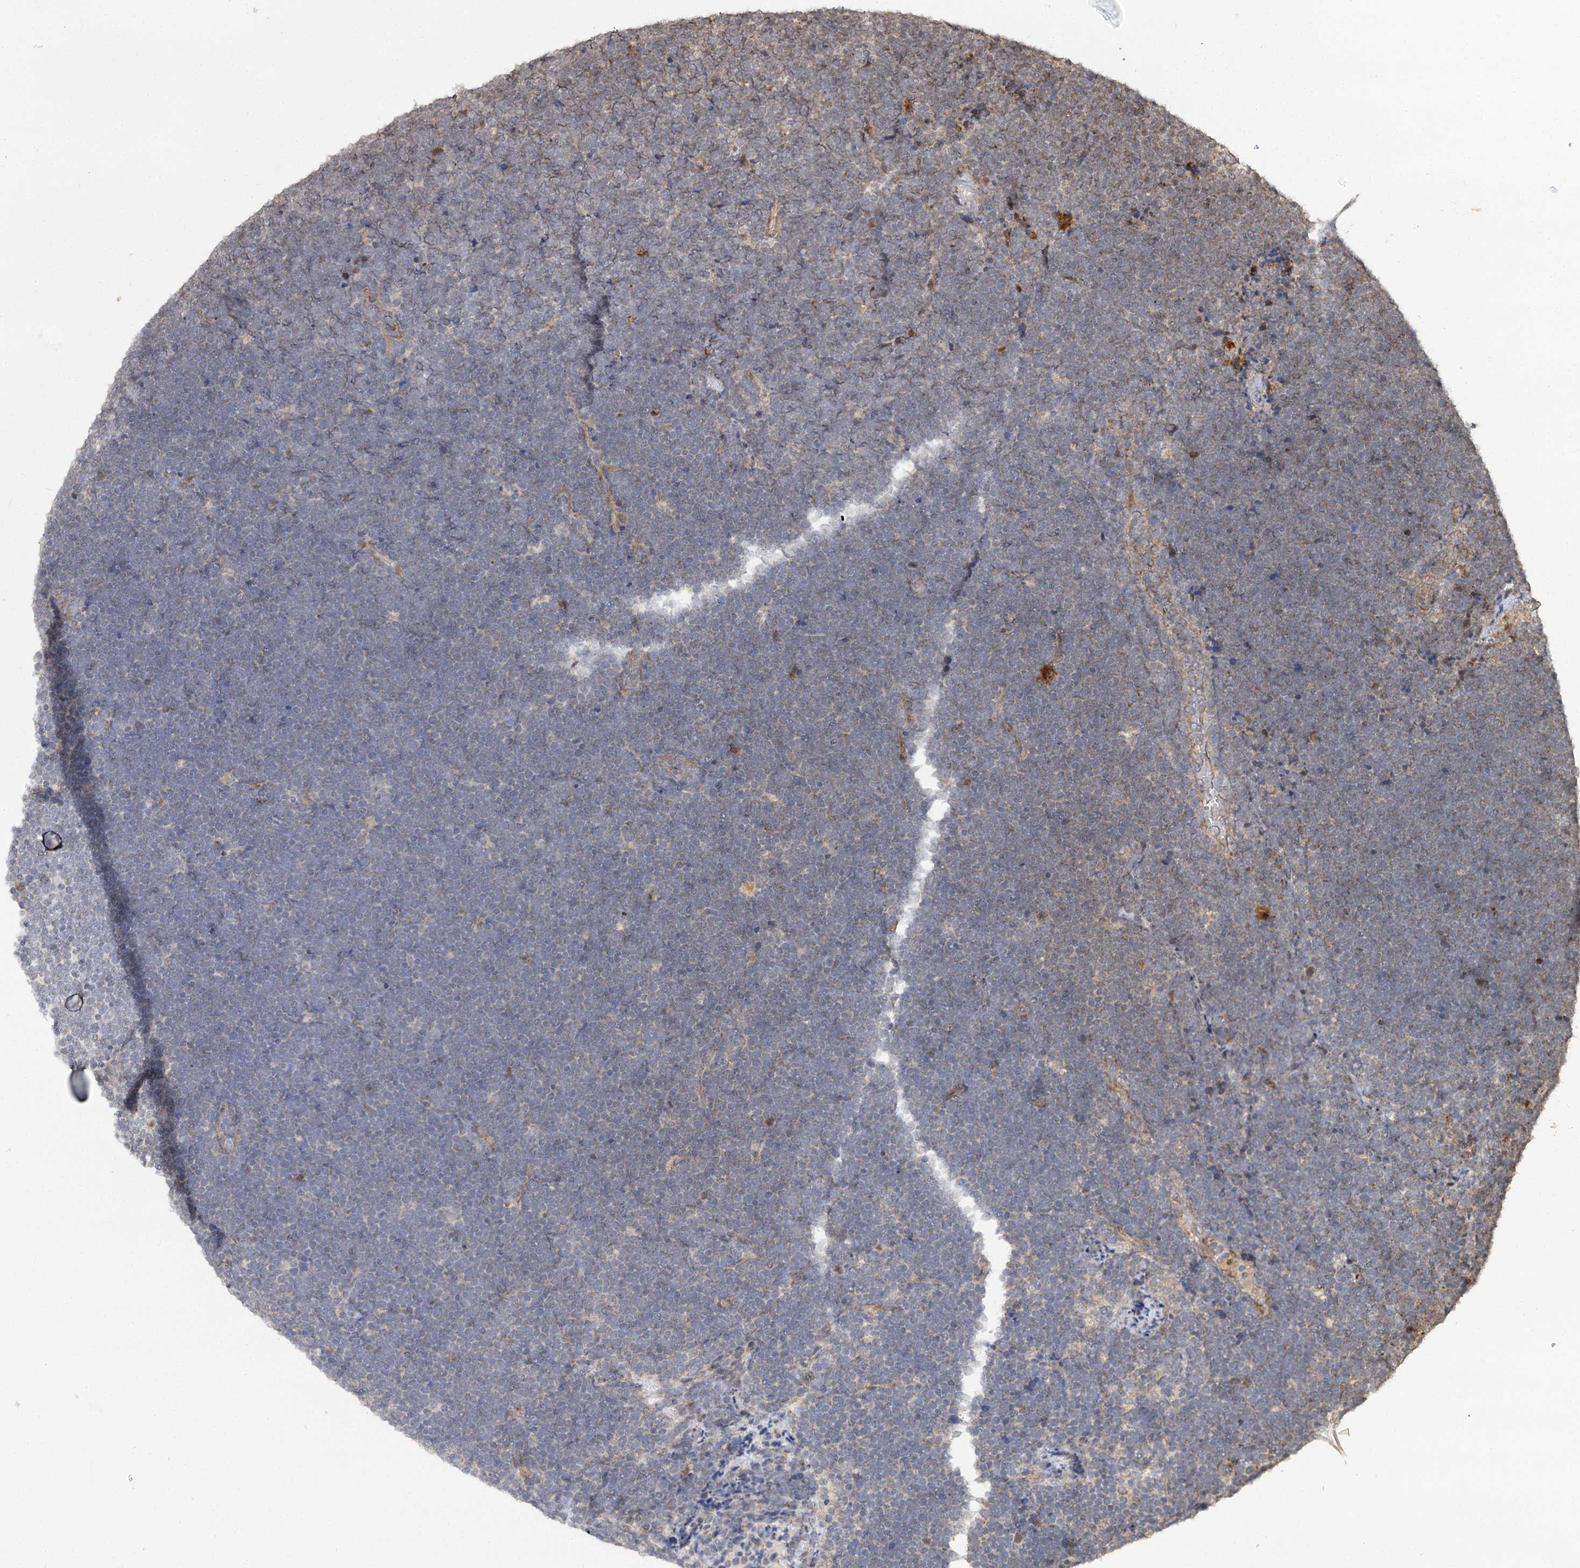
{"staining": {"intensity": "negative", "quantity": "none", "location": "none"}, "tissue": "lymphoma", "cell_type": "Tumor cells", "image_type": "cancer", "snomed": [{"axis": "morphology", "description": "Malignant lymphoma, non-Hodgkin's type, High grade"}, {"axis": "topography", "description": "Lymph node"}], "caption": "This micrograph is of high-grade malignant lymphoma, non-Hodgkin's type stained with immunohistochemistry (IHC) to label a protein in brown with the nuclei are counter-stained blue. There is no positivity in tumor cells.", "gene": "ZNRF3", "patient": {"sex": "male", "age": 13}}